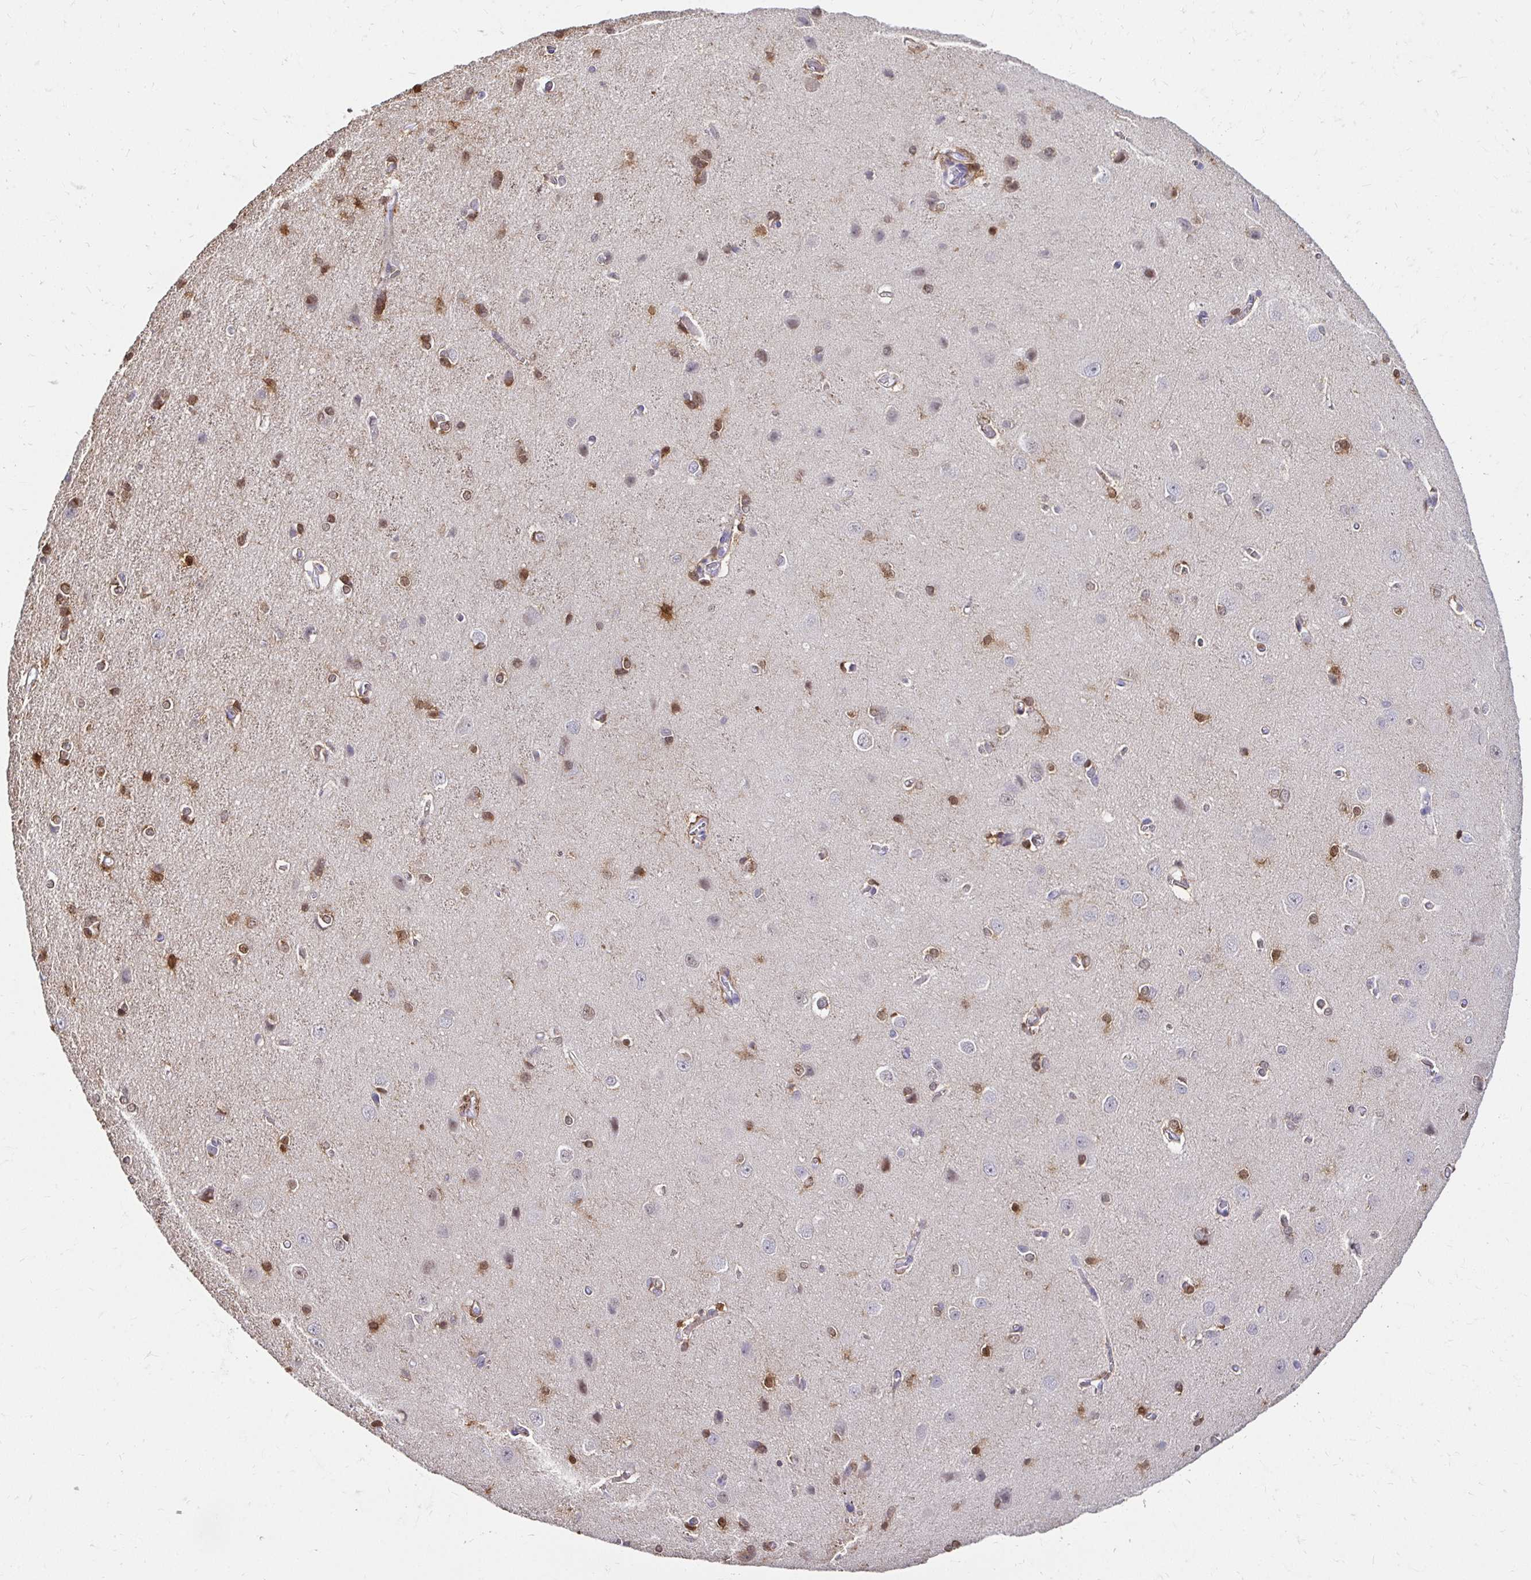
{"staining": {"intensity": "negative", "quantity": "none", "location": "none"}, "tissue": "cerebral cortex", "cell_type": "Endothelial cells", "image_type": "normal", "snomed": [{"axis": "morphology", "description": "Normal tissue, NOS"}, {"axis": "topography", "description": "Cerebral cortex"}], "caption": "High power microscopy histopathology image of an immunohistochemistry photomicrograph of normal cerebral cortex, revealing no significant expression in endothelial cells. (Brightfield microscopy of DAB (3,3'-diaminobenzidine) IHC at high magnification).", "gene": "PADI2", "patient": {"sex": "male", "age": 37}}